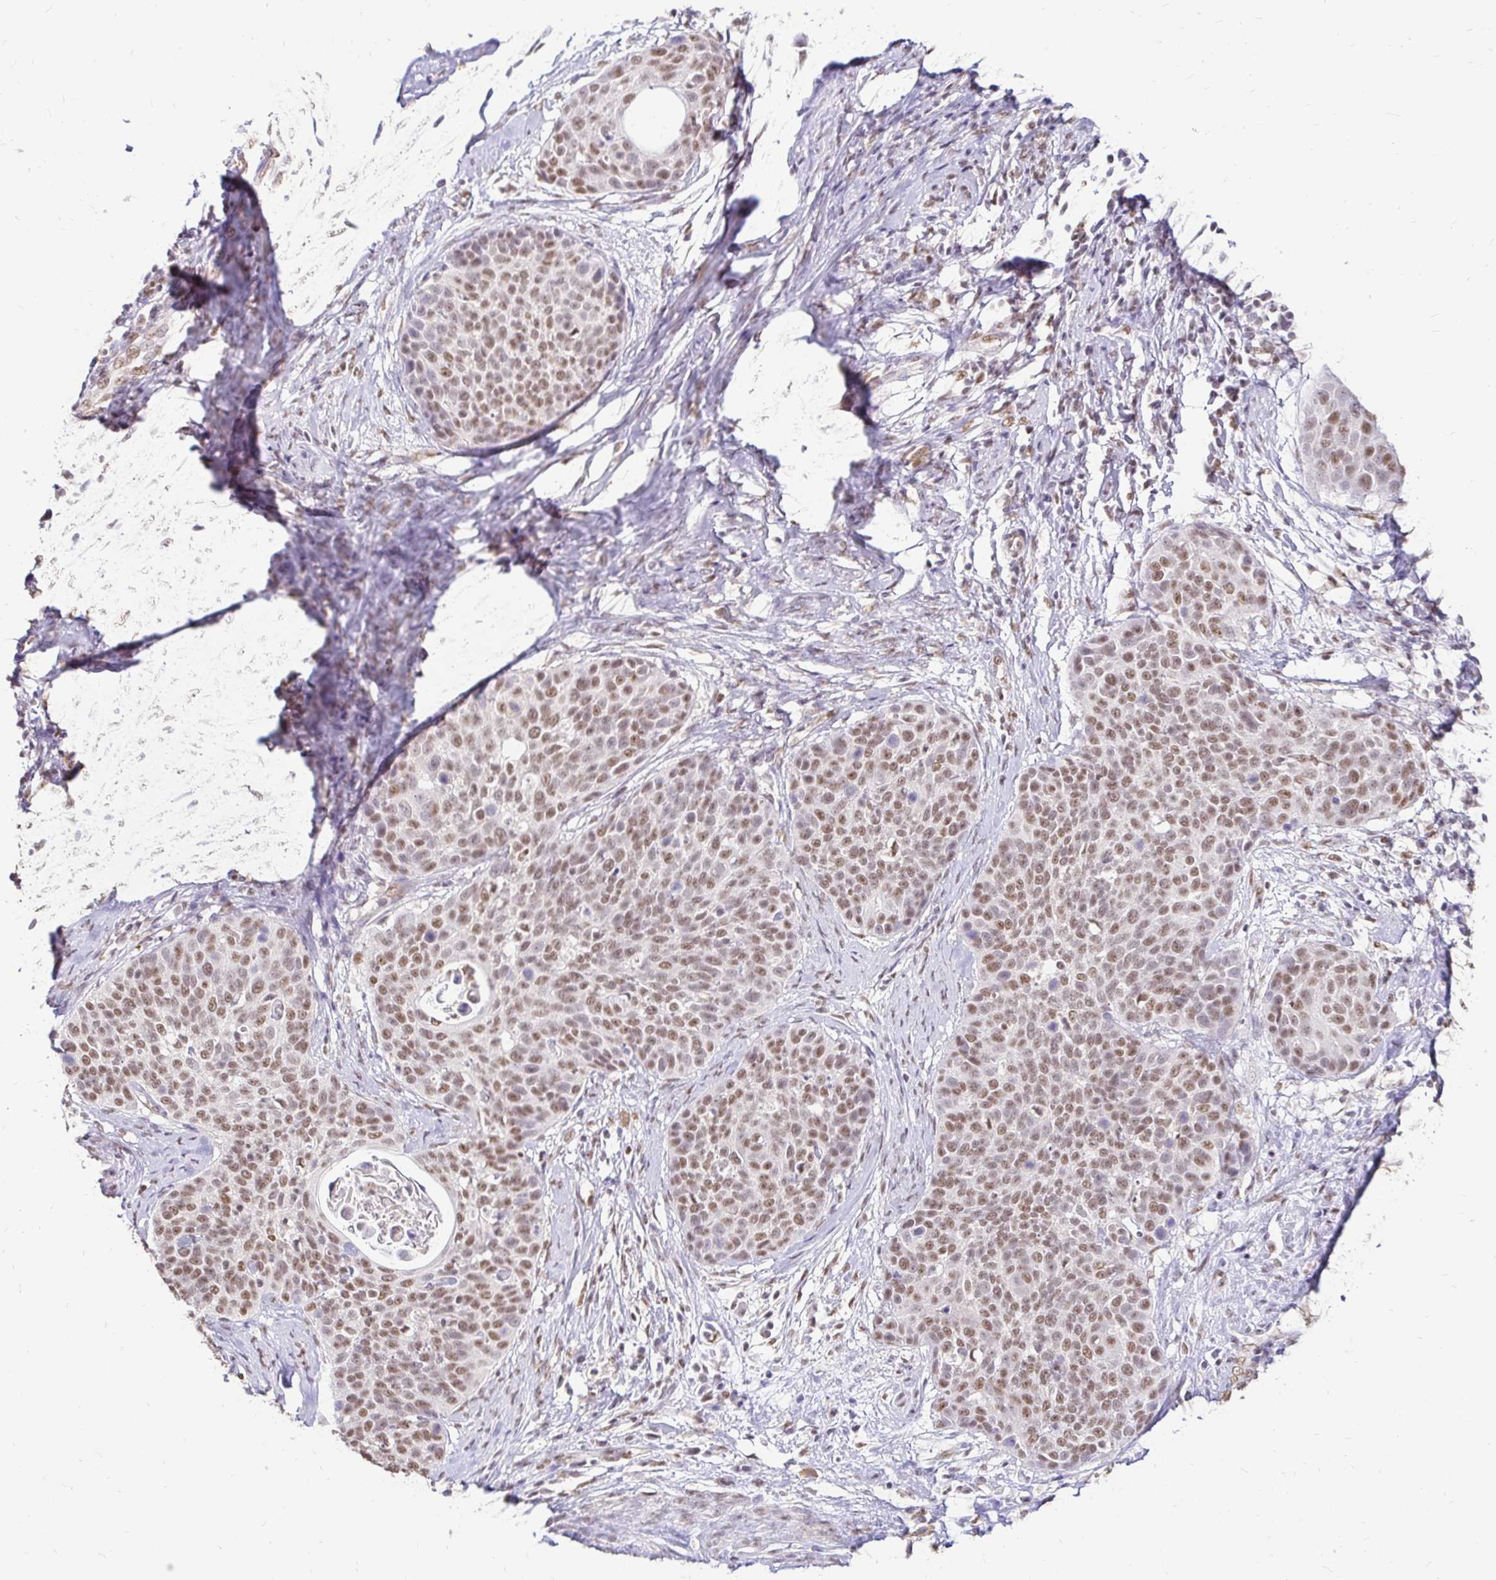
{"staining": {"intensity": "moderate", "quantity": ">75%", "location": "nuclear"}, "tissue": "cervical cancer", "cell_type": "Tumor cells", "image_type": "cancer", "snomed": [{"axis": "morphology", "description": "Squamous cell carcinoma, NOS"}, {"axis": "topography", "description": "Cervix"}], "caption": "This is an image of immunohistochemistry staining of cervical squamous cell carcinoma, which shows moderate staining in the nuclear of tumor cells.", "gene": "RIMS4", "patient": {"sex": "female", "age": 69}}